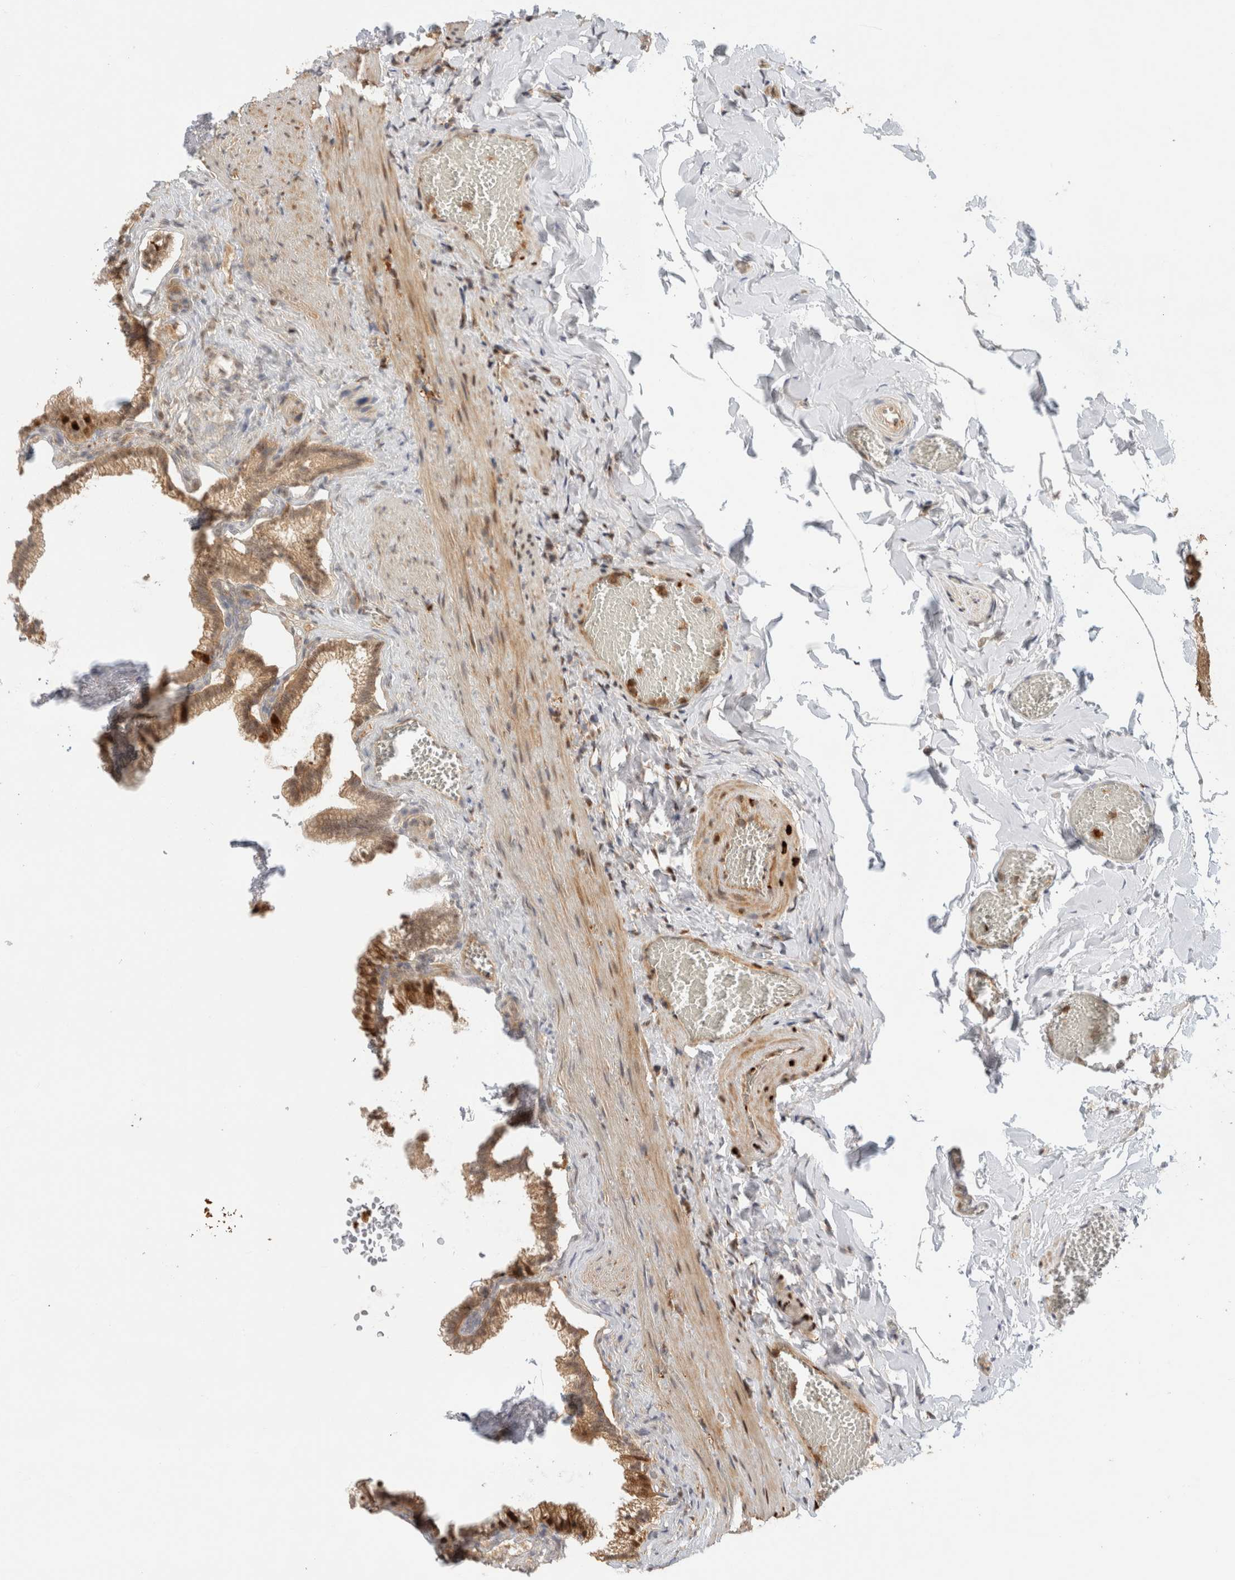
{"staining": {"intensity": "strong", "quantity": ">75%", "location": "cytoplasmic/membranous,nuclear"}, "tissue": "gallbladder", "cell_type": "Glandular cells", "image_type": "normal", "snomed": [{"axis": "morphology", "description": "Normal tissue, NOS"}, {"axis": "topography", "description": "Gallbladder"}], "caption": "High-magnification brightfield microscopy of unremarkable gallbladder stained with DAB (3,3'-diaminobenzidine) (brown) and counterstained with hematoxylin (blue). glandular cells exhibit strong cytoplasmic/membranous,nuclear staining is present in approximately>75% of cells. (DAB (3,3'-diaminobenzidine) = brown stain, brightfield microscopy at high magnification).", "gene": "SNRNP40", "patient": {"sex": "male", "age": 38}}